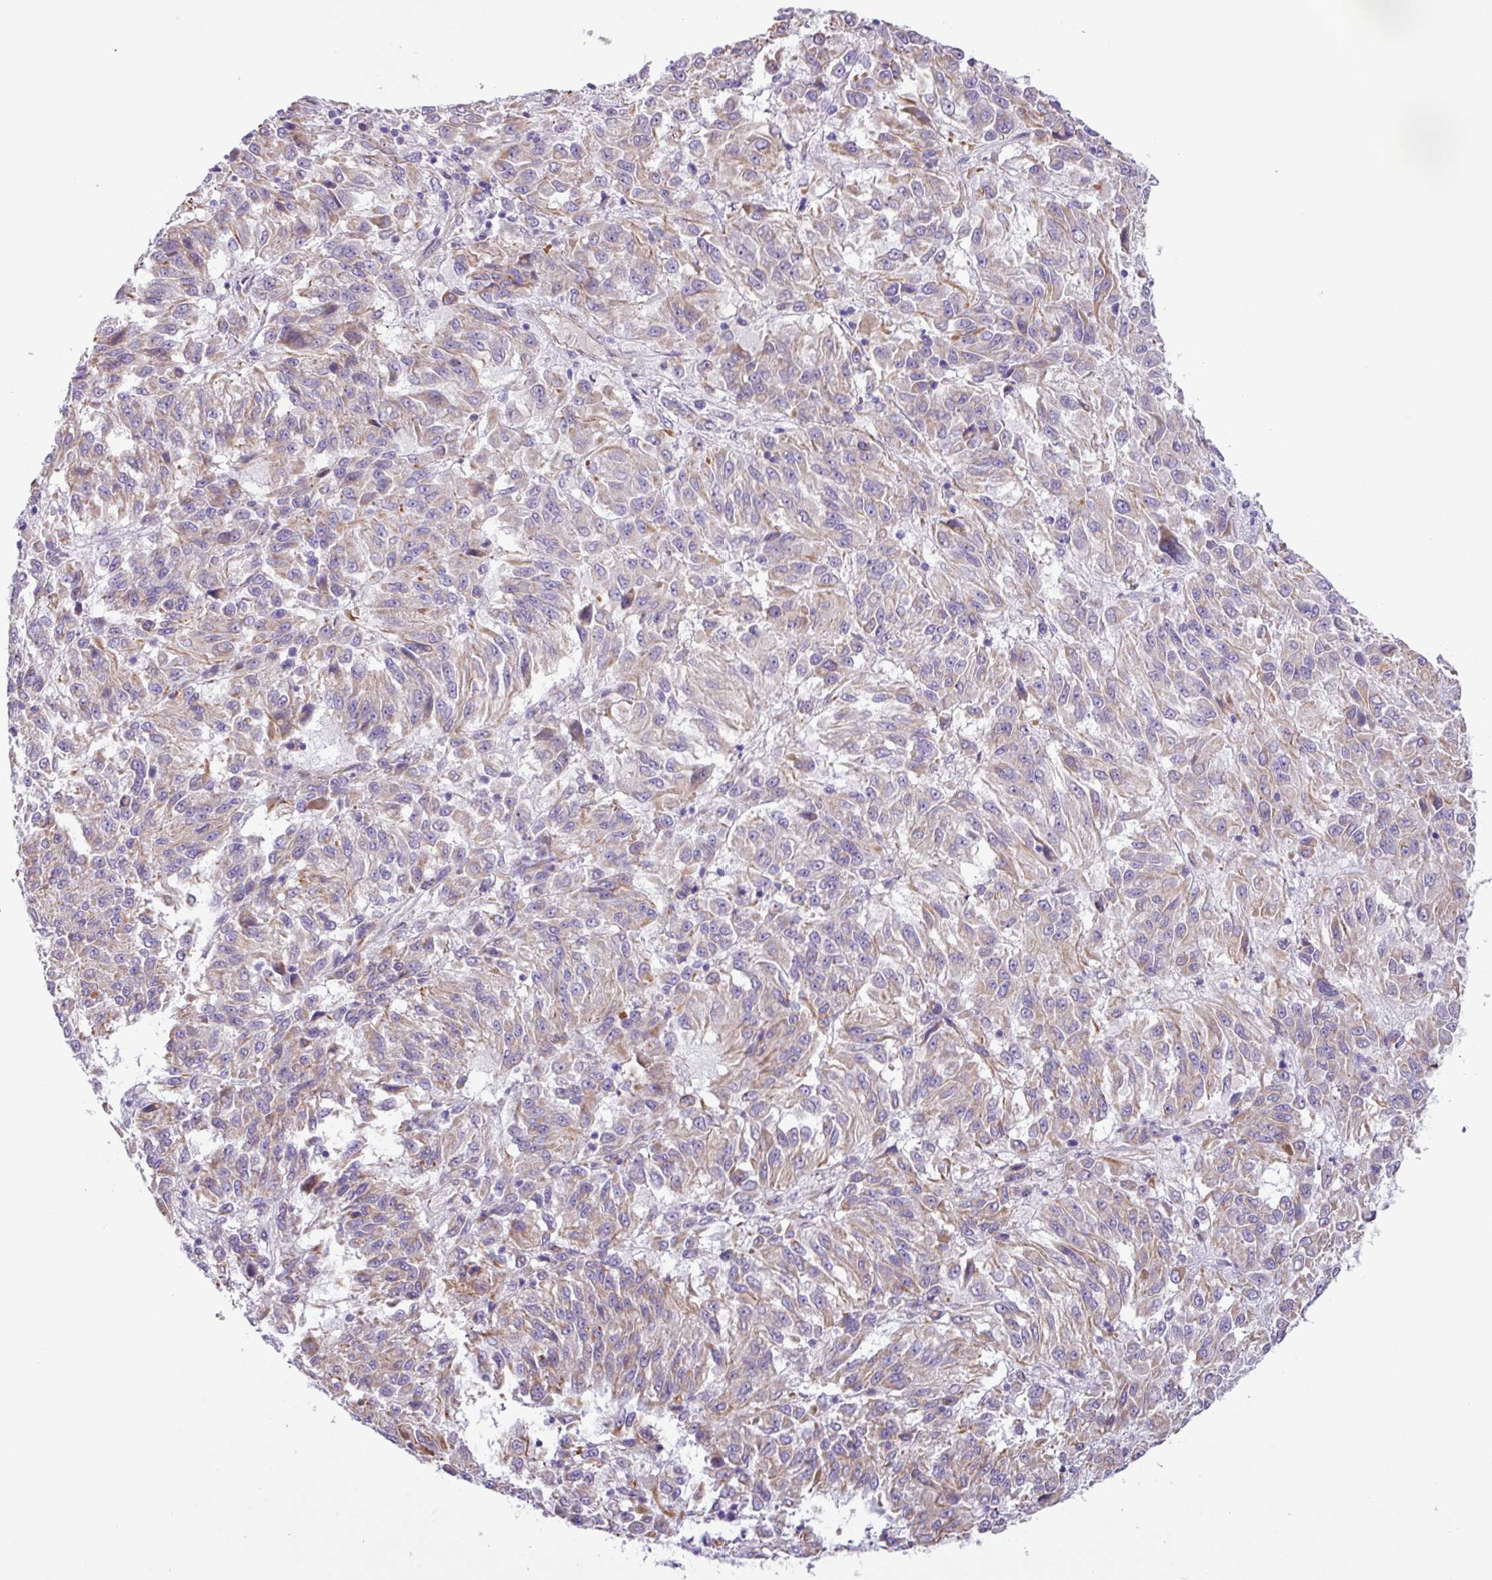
{"staining": {"intensity": "weak", "quantity": "25%-75%", "location": "cytoplasmic/membranous"}, "tissue": "melanoma", "cell_type": "Tumor cells", "image_type": "cancer", "snomed": [{"axis": "morphology", "description": "Malignant melanoma, Metastatic site"}, {"axis": "topography", "description": "Lung"}], "caption": "Immunohistochemical staining of melanoma reveals low levels of weak cytoplasmic/membranous protein staining in about 25%-75% of tumor cells.", "gene": "MRM2", "patient": {"sex": "male", "age": 64}}